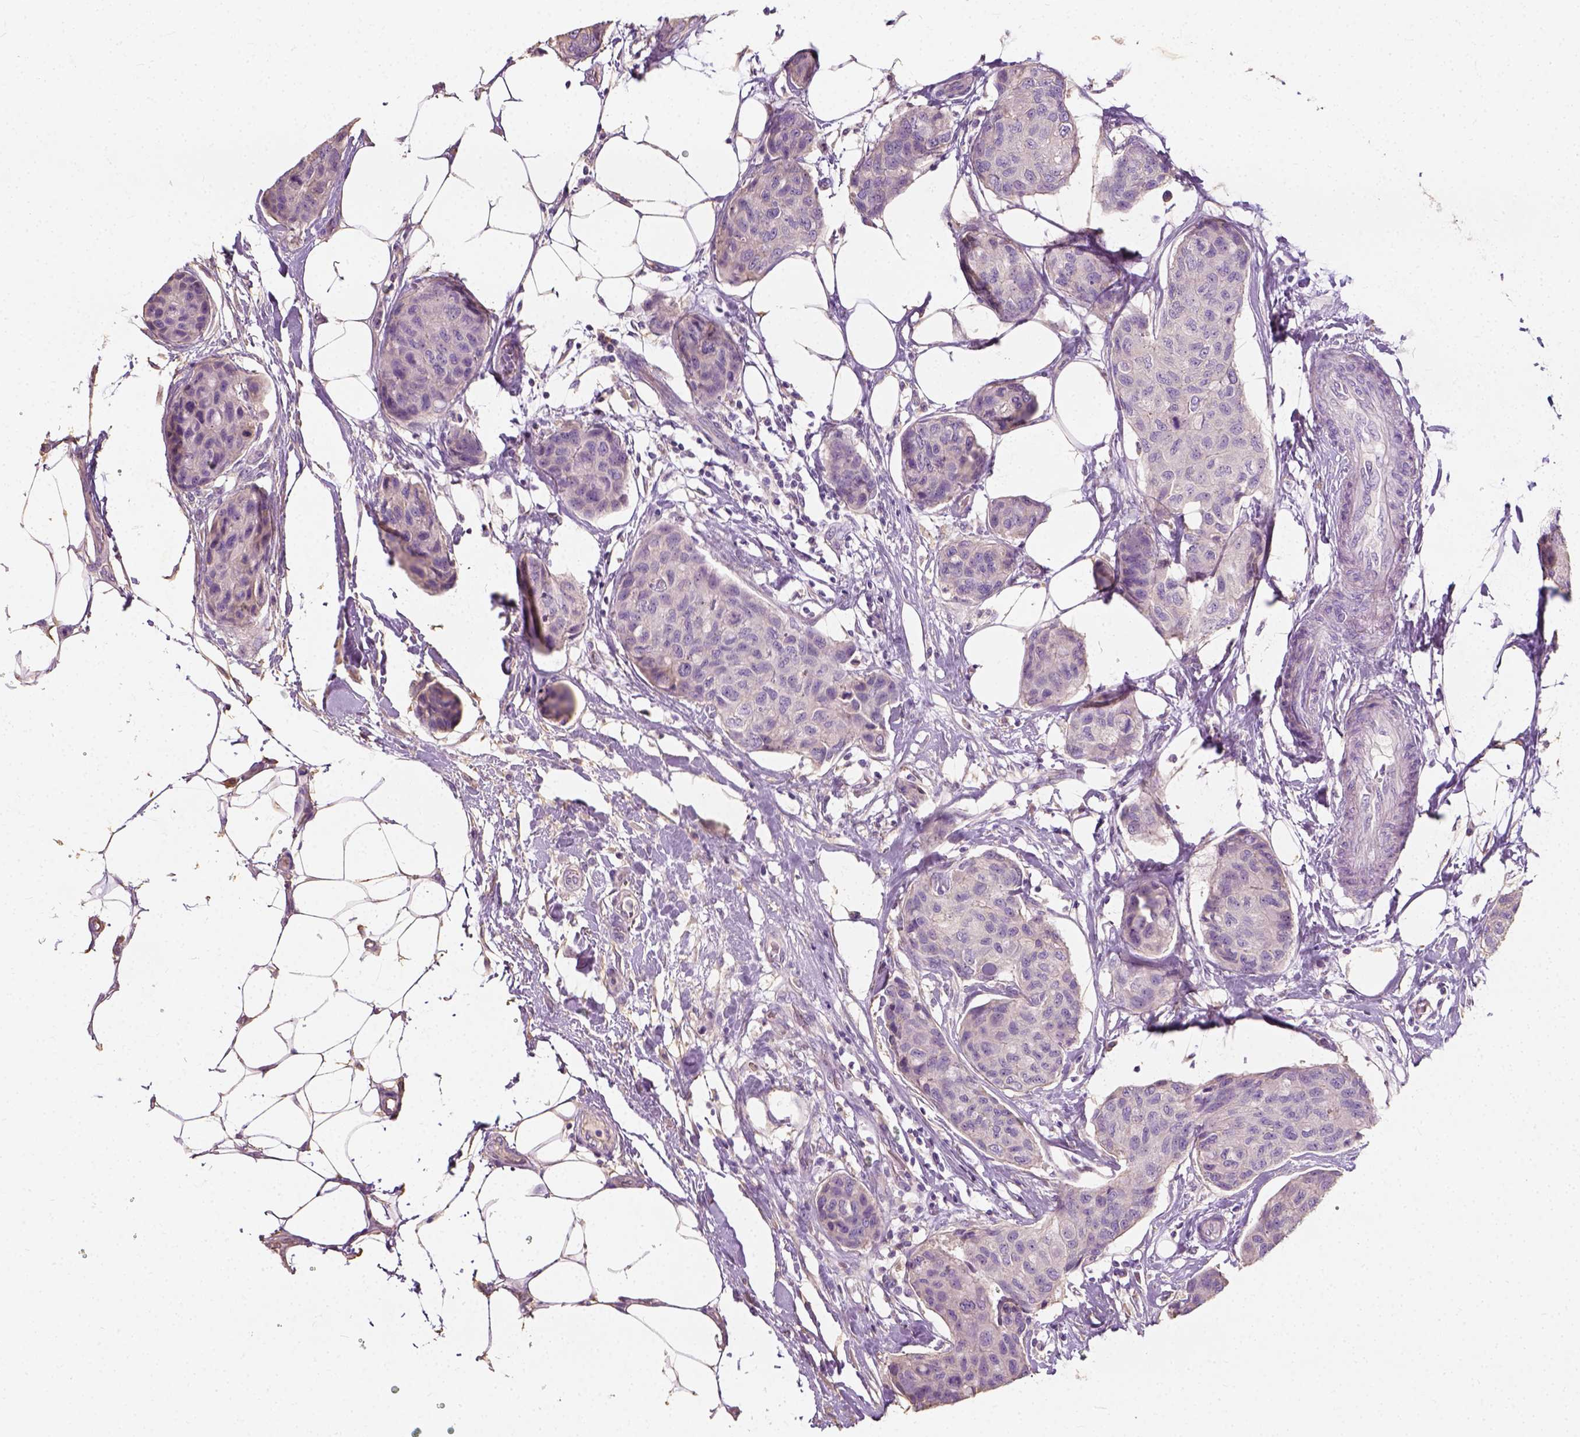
{"staining": {"intensity": "negative", "quantity": "none", "location": "none"}, "tissue": "breast cancer", "cell_type": "Tumor cells", "image_type": "cancer", "snomed": [{"axis": "morphology", "description": "Duct carcinoma"}, {"axis": "topography", "description": "Breast"}], "caption": "This is an immunohistochemistry (IHC) photomicrograph of breast intraductal carcinoma. There is no staining in tumor cells.", "gene": "DHCR24", "patient": {"sex": "female", "age": 80}}